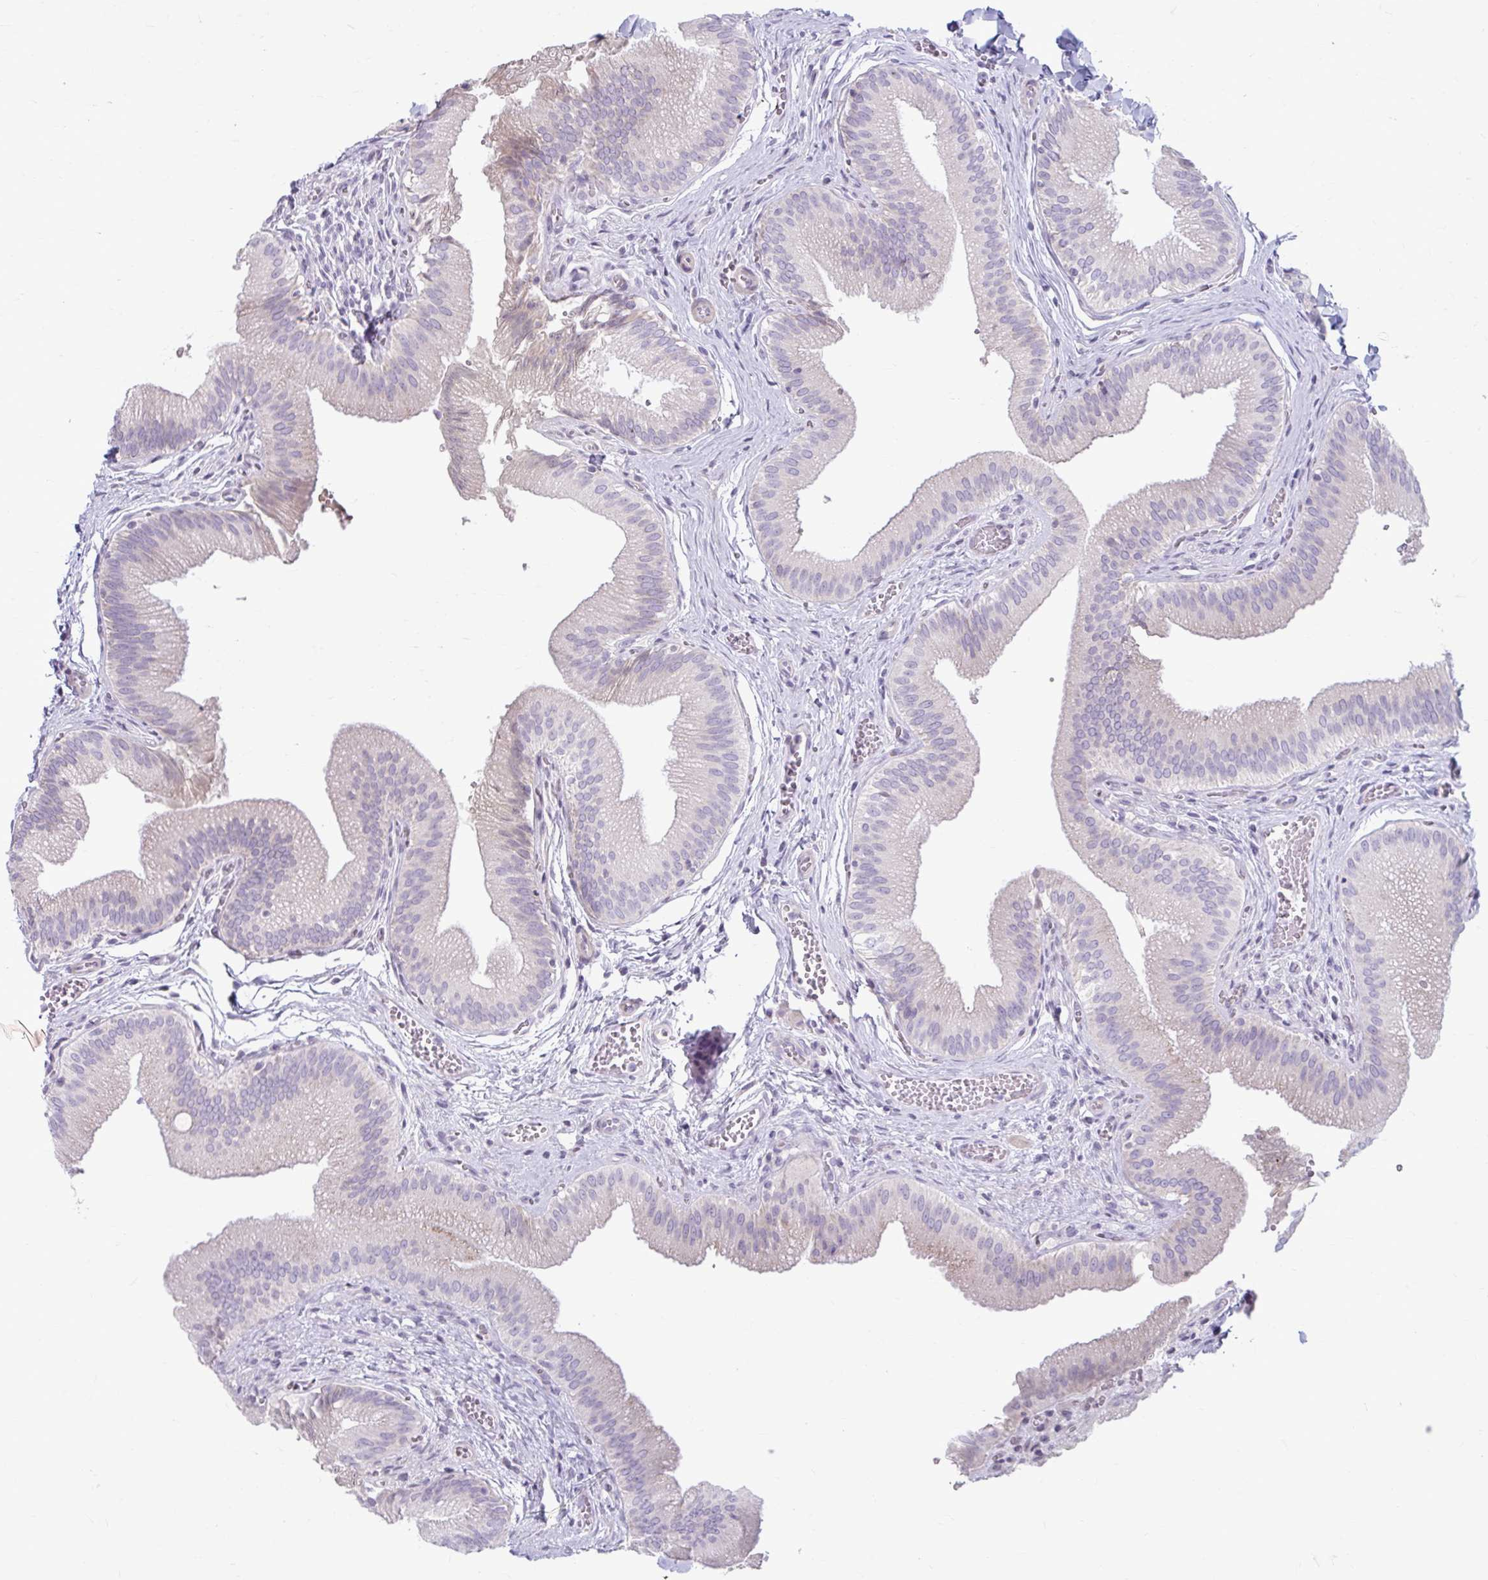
{"staining": {"intensity": "negative", "quantity": "none", "location": "none"}, "tissue": "gallbladder", "cell_type": "Glandular cells", "image_type": "normal", "snomed": [{"axis": "morphology", "description": "Normal tissue, NOS"}, {"axis": "topography", "description": "Gallbladder"}], "caption": "Glandular cells are negative for brown protein staining in normal gallbladder.", "gene": "MSMO1", "patient": {"sex": "male", "age": 17}}